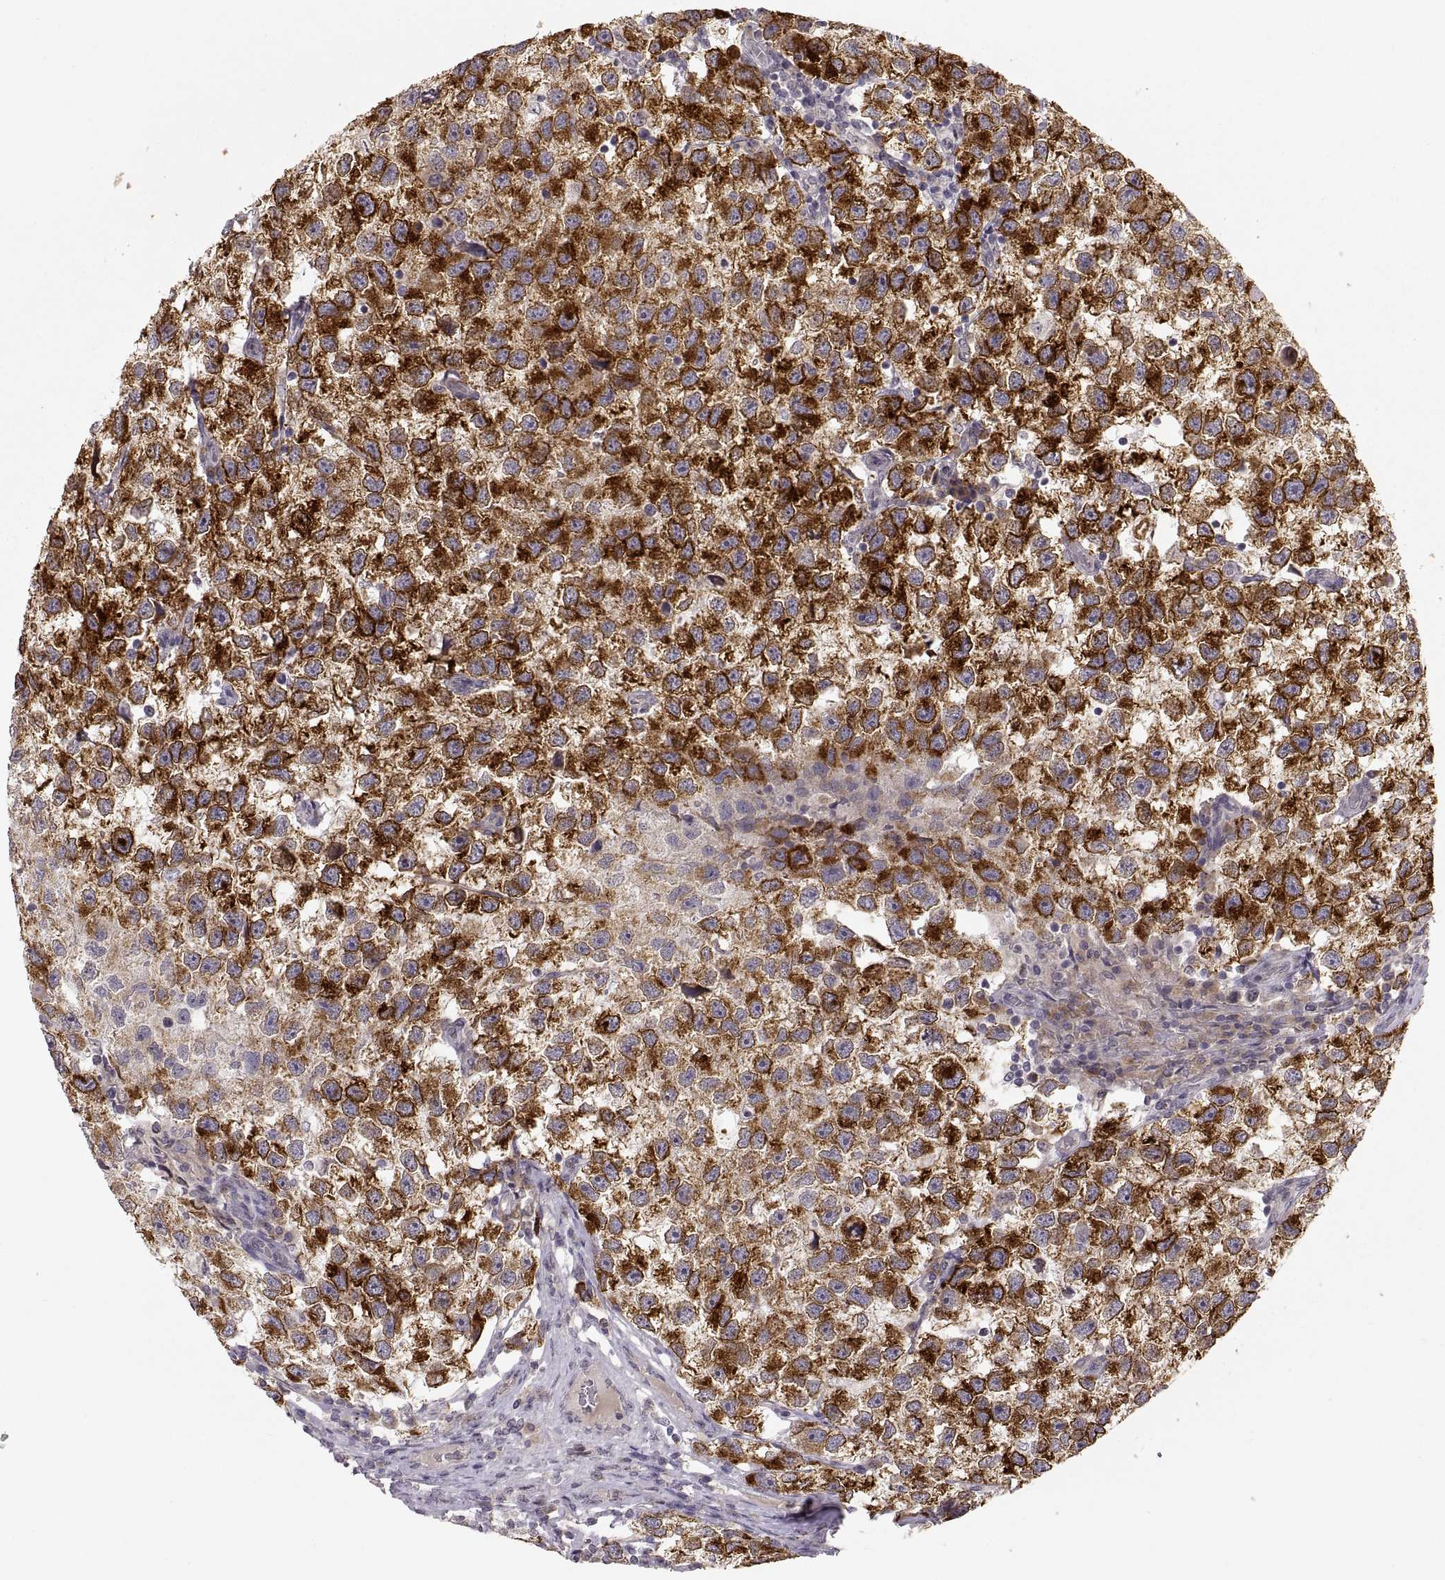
{"staining": {"intensity": "strong", "quantity": ">75%", "location": "cytoplasmic/membranous"}, "tissue": "testis cancer", "cell_type": "Tumor cells", "image_type": "cancer", "snomed": [{"axis": "morphology", "description": "Seminoma, NOS"}, {"axis": "topography", "description": "Testis"}], "caption": "Testis cancer tissue displays strong cytoplasmic/membranous expression in approximately >75% of tumor cells, visualized by immunohistochemistry. (brown staining indicates protein expression, while blue staining denotes nuclei).", "gene": "HMGCR", "patient": {"sex": "male", "age": 26}}